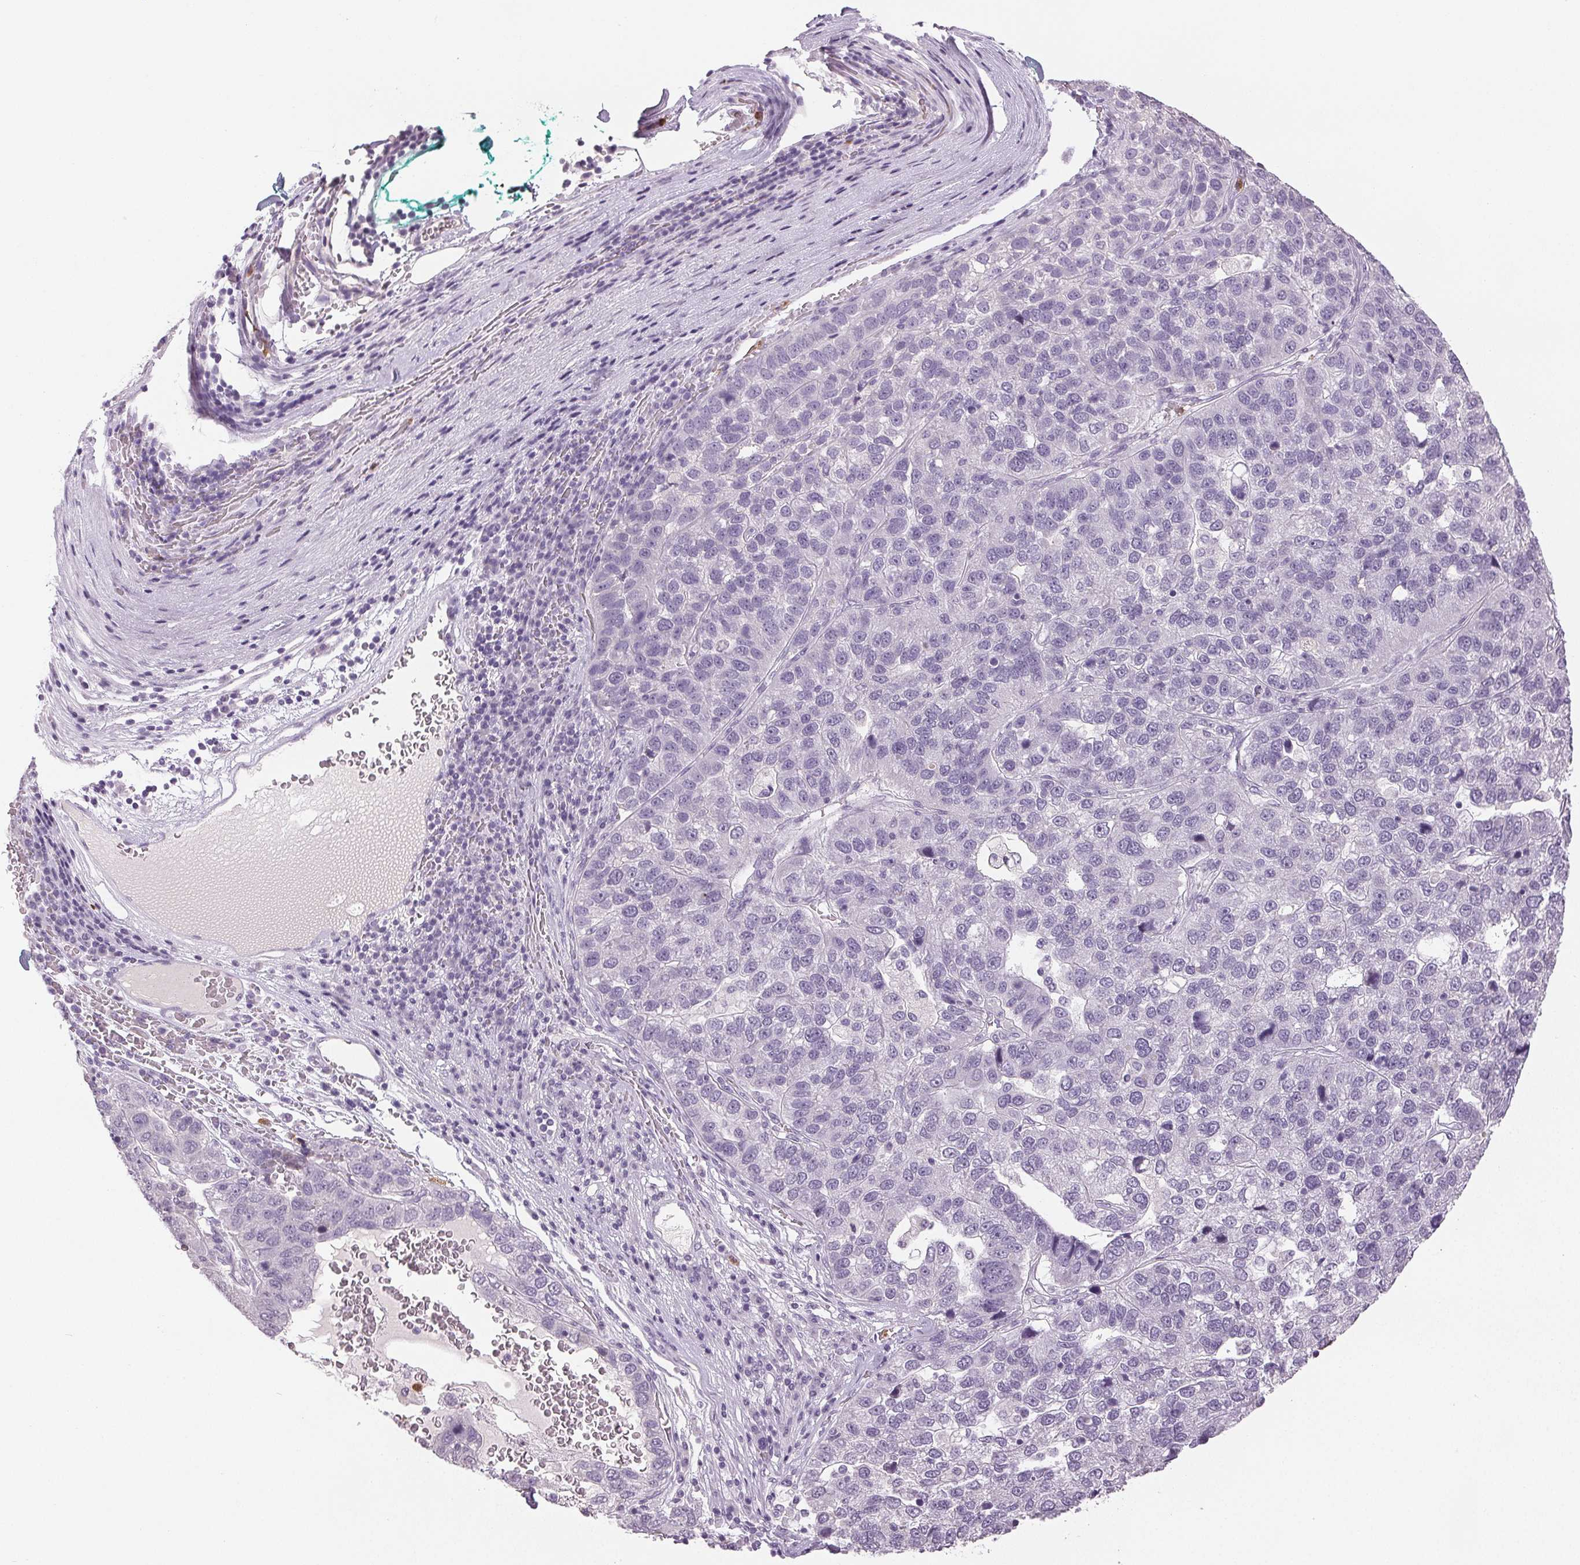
{"staining": {"intensity": "negative", "quantity": "none", "location": "none"}, "tissue": "pancreatic cancer", "cell_type": "Tumor cells", "image_type": "cancer", "snomed": [{"axis": "morphology", "description": "Adenocarcinoma, NOS"}, {"axis": "topography", "description": "Pancreas"}], "caption": "This is a histopathology image of immunohistochemistry staining of pancreatic cancer, which shows no expression in tumor cells.", "gene": "LTF", "patient": {"sex": "female", "age": 61}}